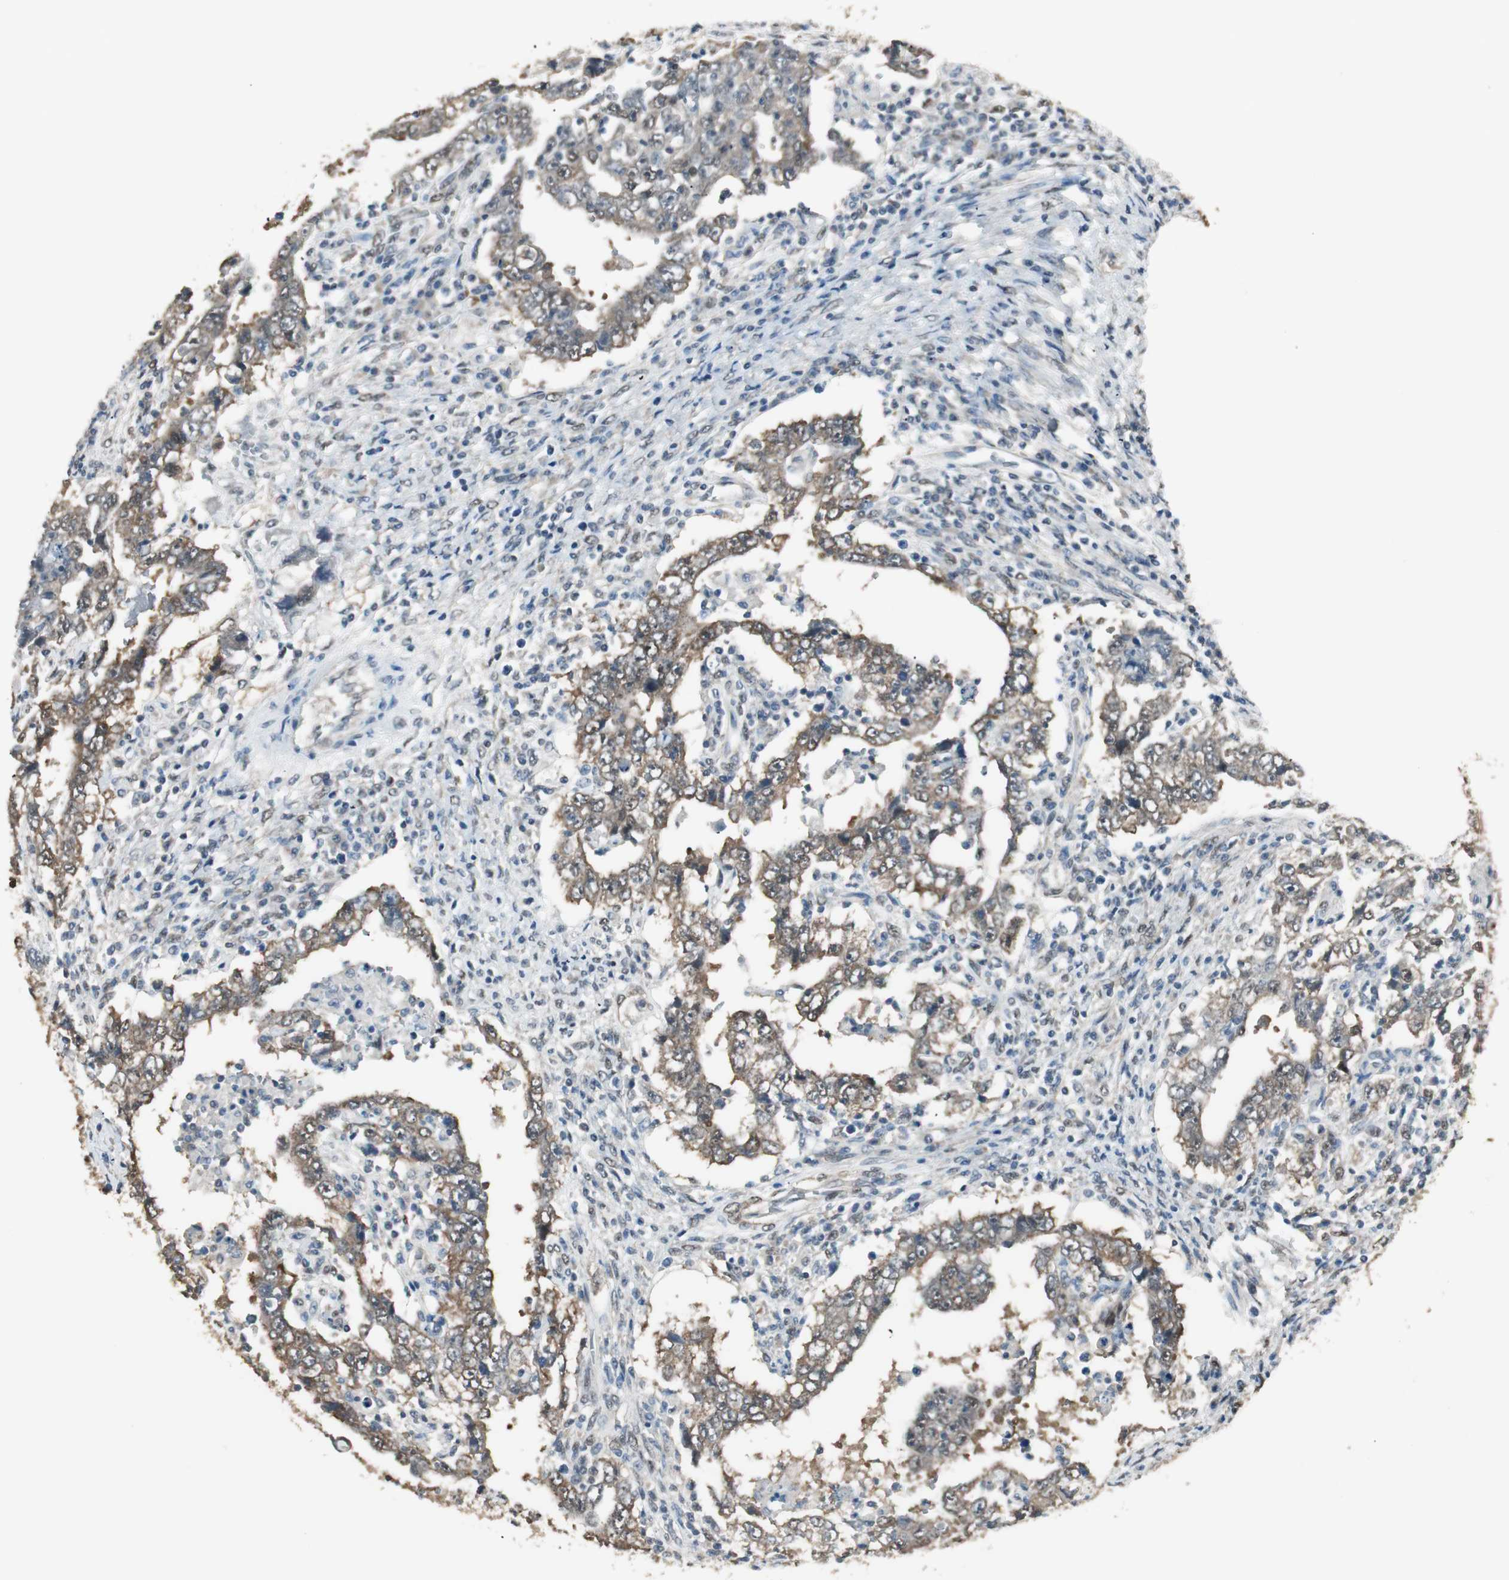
{"staining": {"intensity": "moderate", "quantity": ">75%", "location": "cytoplasmic/membranous"}, "tissue": "testis cancer", "cell_type": "Tumor cells", "image_type": "cancer", "snomed": [{"axis": "morphology", "description": "Carcinoma, Embryonal, NOS"}, {"axis": "topography", "description": "Testis"}], "caption": "Testis embryonal carcinoma was stained to show a protein in brown. There is medium levels of moderate cytoplasmic/membranous expression in approximately >75% of tumor cells.", "gene": "USP5", "patient": {"sex": "male", "age": 26}}